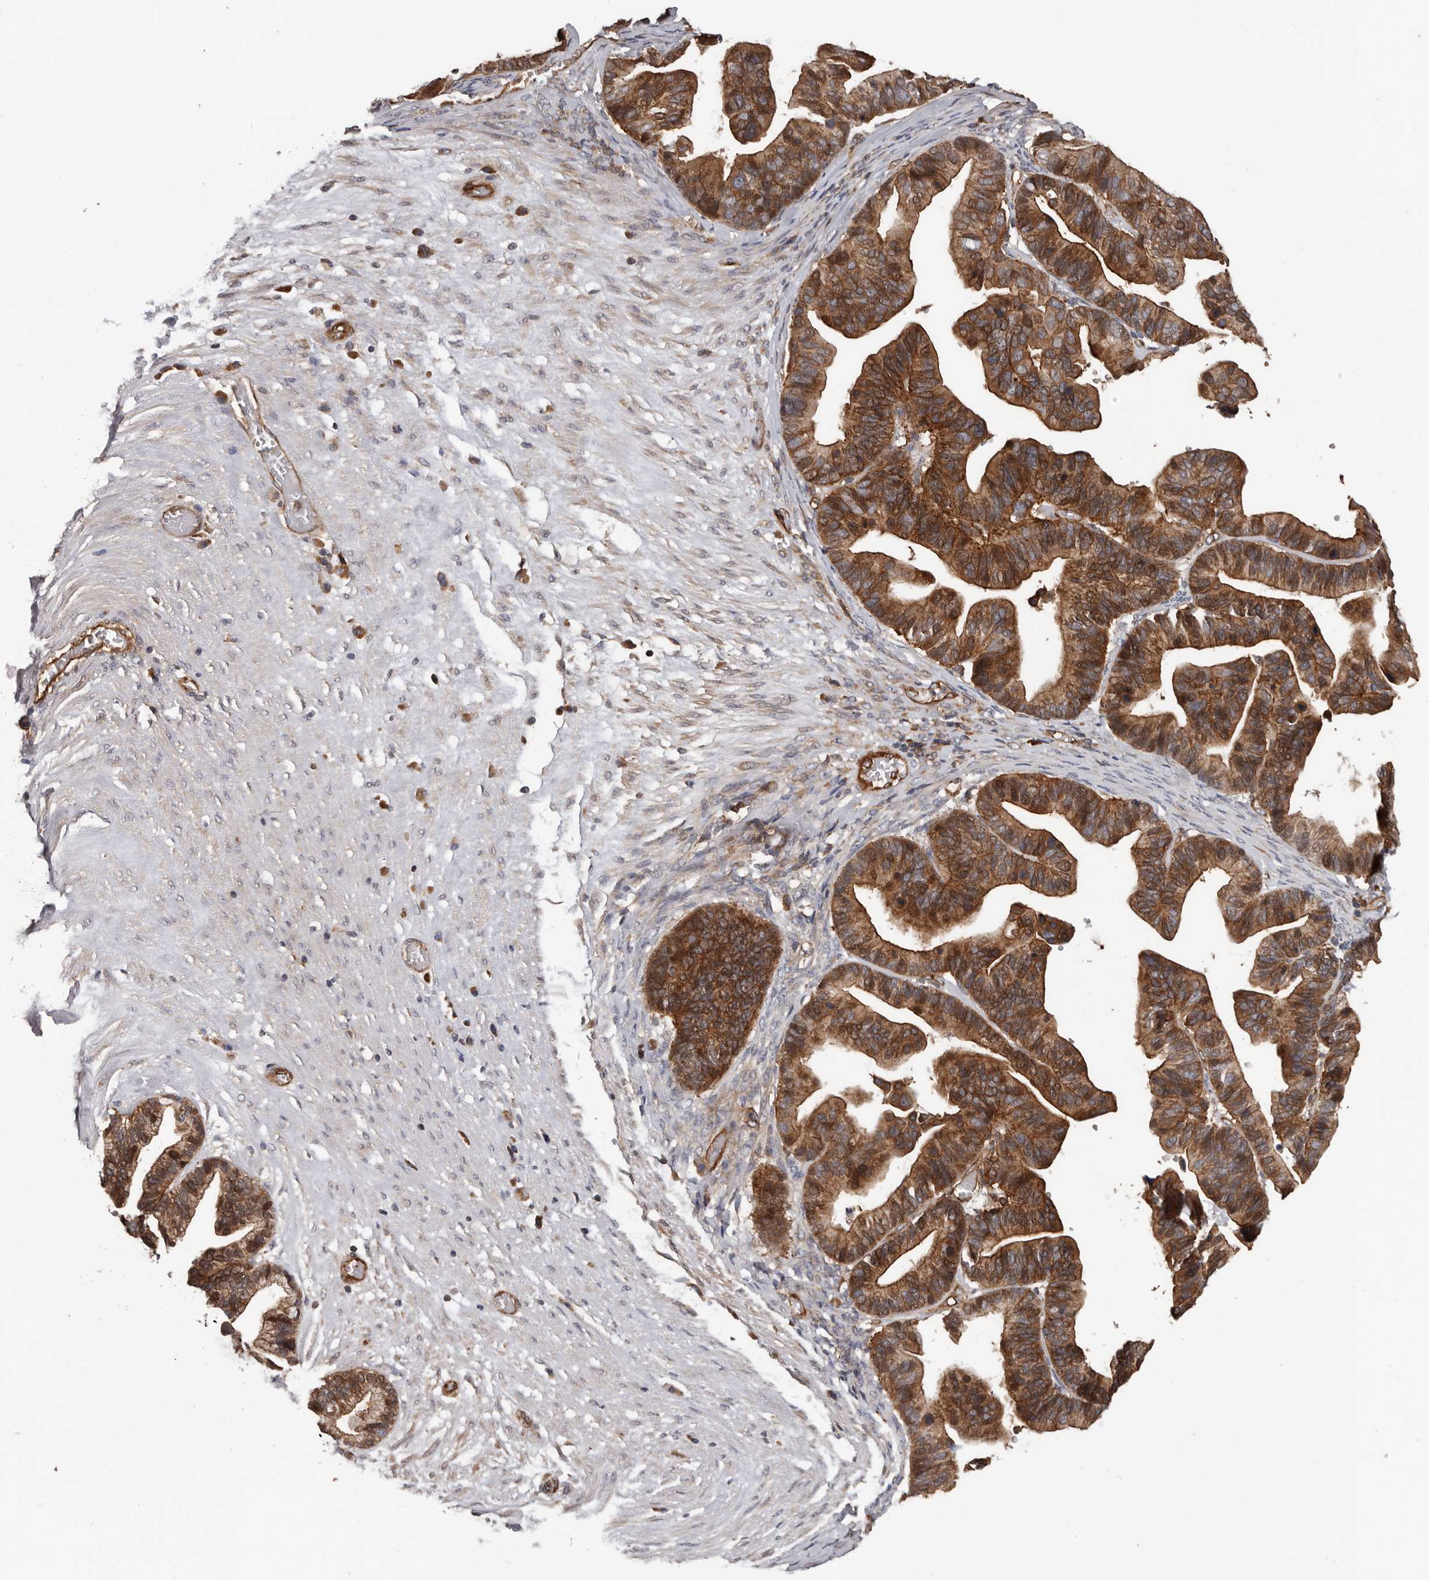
{"staining": {"intensity": "strong", "quantity": ">75%", "location": "cytoplasmic/membranous"}, "tissue": "ovarian cancer", "cell_type": "Tumor cells", "image_type": "cancer", "snomed": [{"axis": "morphology", "description": "Cystadenocarcinoma, serous, NOS"}, {"axis": "topography", "description": "Ovary"}], "caption": "Protein expression analysis of human ovarian cancer (serous cystadenocarcinoma) reveals strong cytoplasmic/membranous expression in about >75% of tumor cells. Nuclei are stained in blue.", "gene": "PNRC2", "patient": {"sex": "female", "age": 56}}